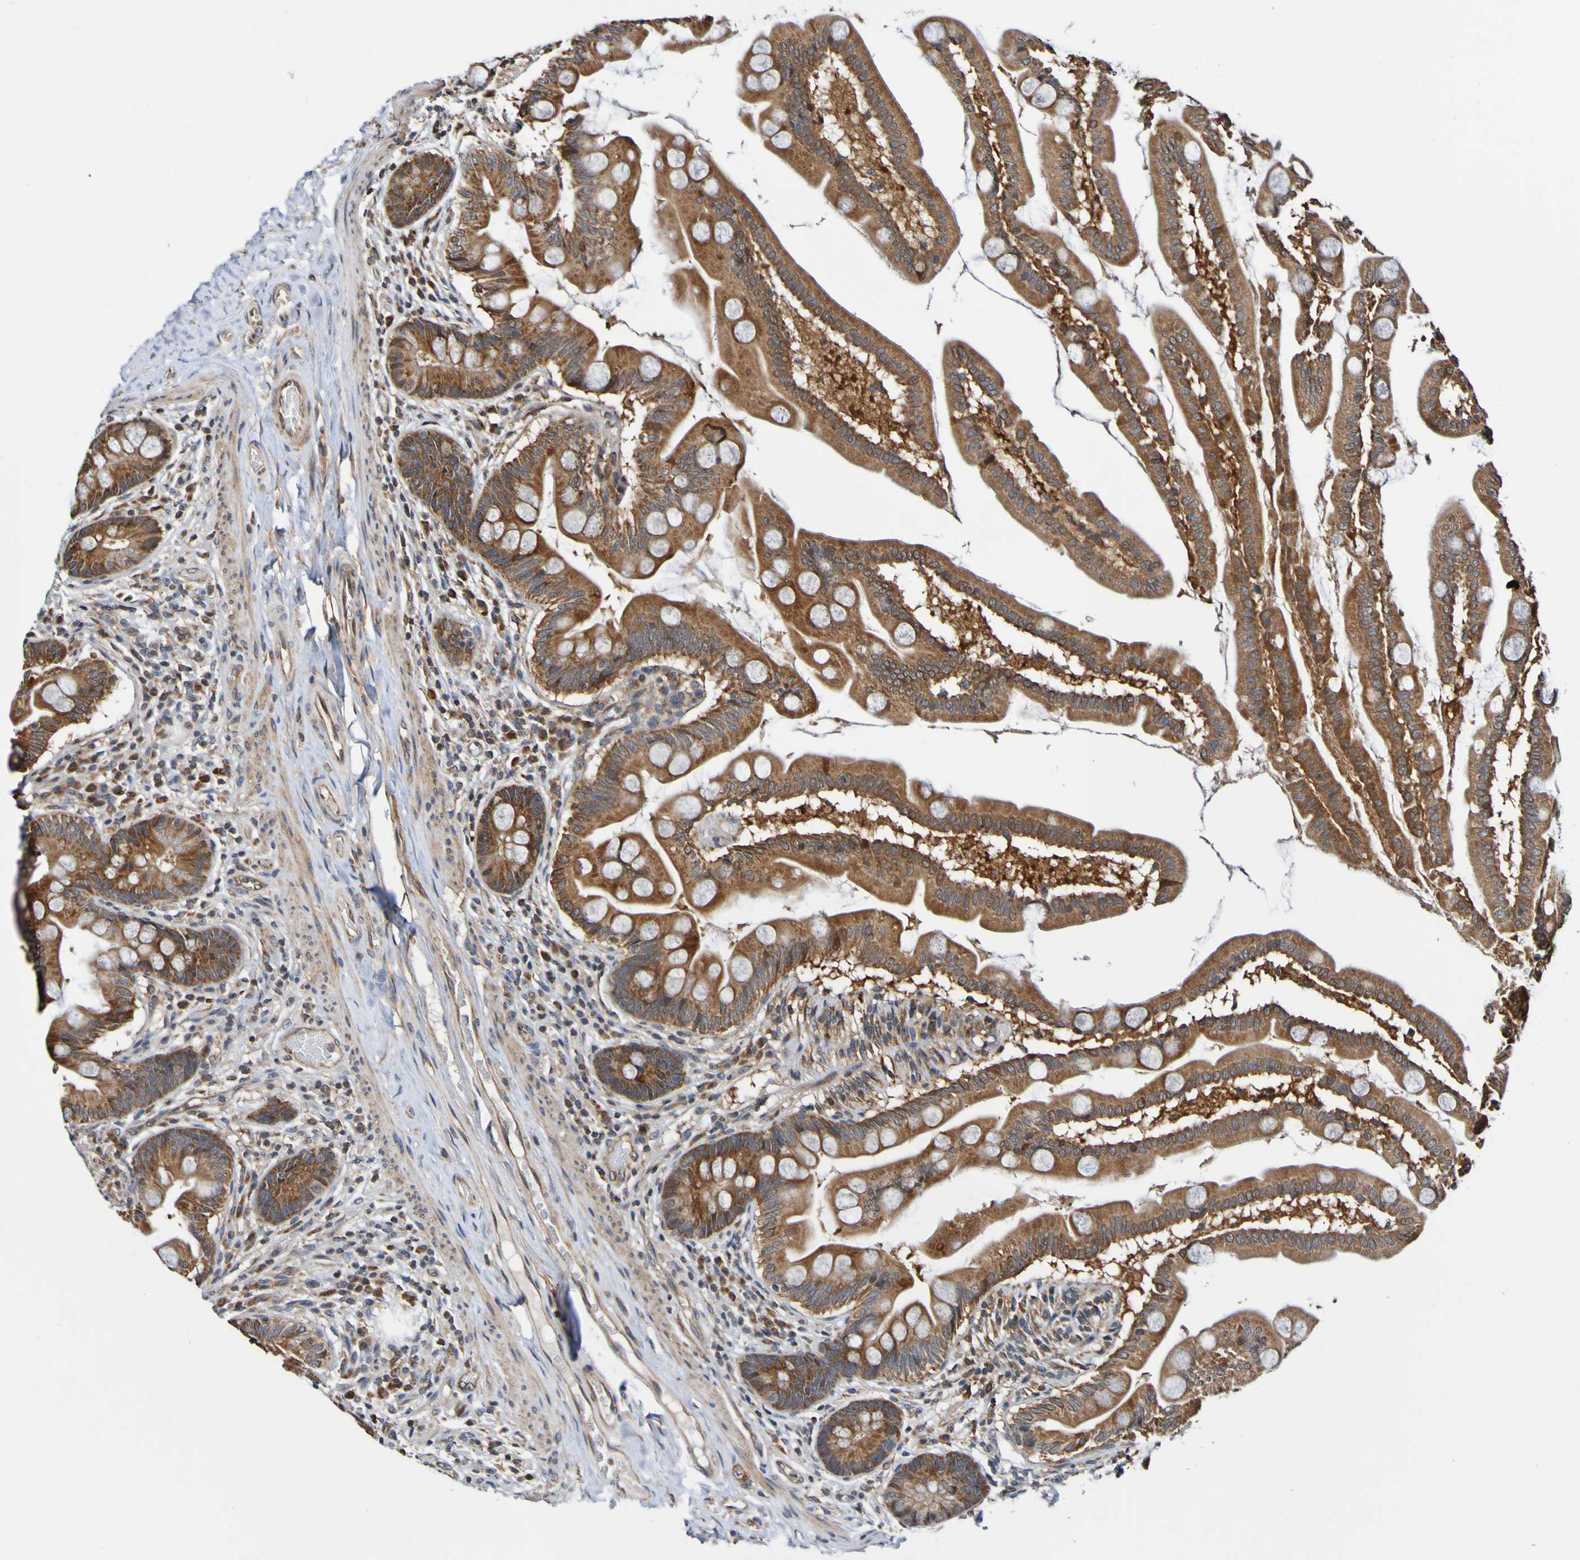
{"staining": {"intensity": "strong", "quantity": ">75%", "location": "cytoplasmic/membranous"}, "tissue": "small intestine", "cell_type": "Glandular cells", "image_type": "normal", "snomed": [{"axis": "morphology", "description": "Normal tissue, NOS"}, {"axis": "topography", "description": "Small intestine"}], "caption": "A brown stain labels strong cytoplasmic/membranous expression of a protein in glandular cells of normal small intestine. Using DAB (brown) and hematoxylin (blue) stains, captured at high magnification using brightfield microscopy.", "gene": "AXIN1", "patient": {"sex": "female", "age": 56}}